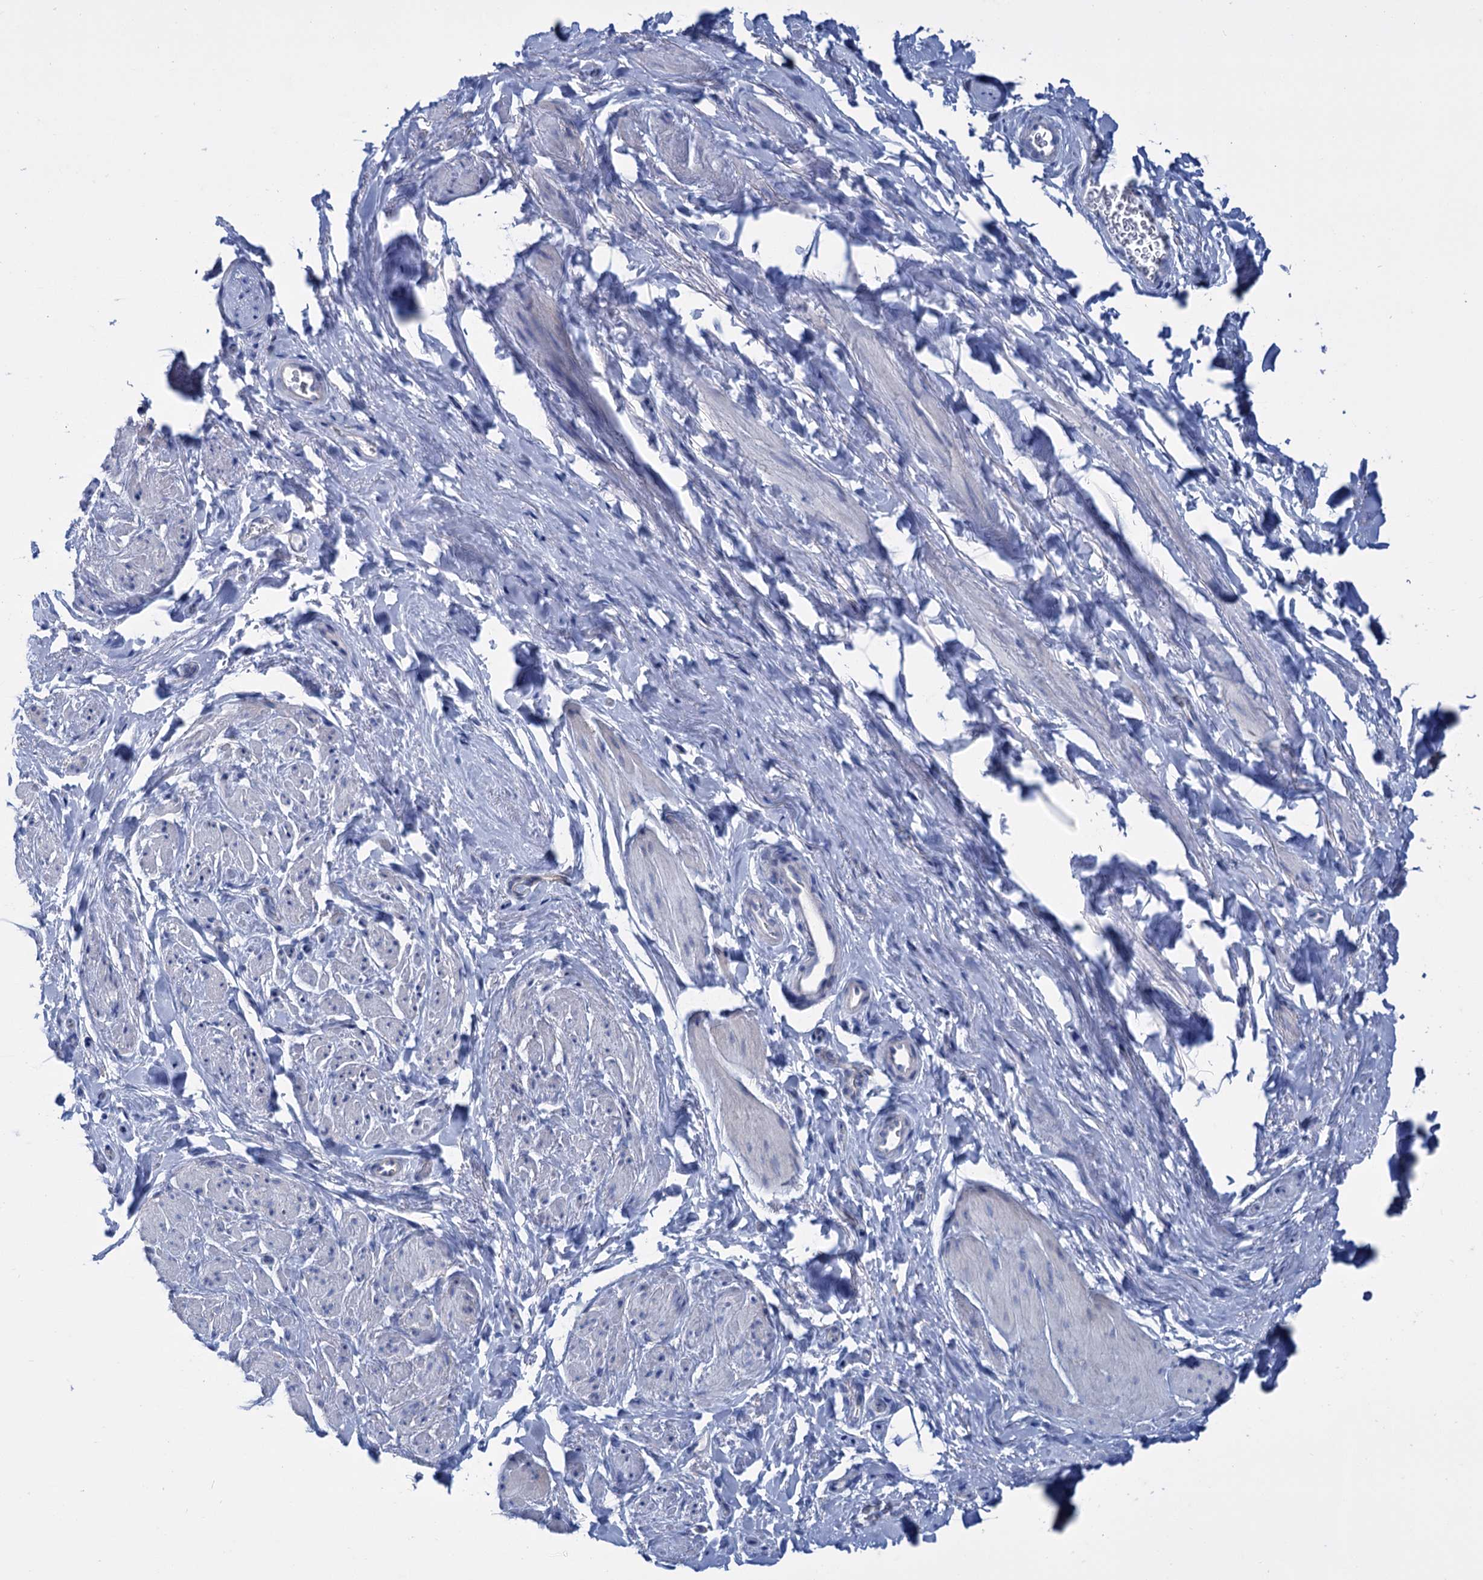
{"staining": {"intensity": "negative", "quantity": "none", "location": "none"}, "tissue": "smooth muscle", "cell_type": "Smooth muscle cells", "image_type": "normal", "snomed": [{"axis": "morphology", "description": "Normal tissue, NOS"}, {"axis": "topography", "description": "Smooth muscle"}, {"axis": "topography", "description": "Peripheral nerve tissue"}], "caption": "Micrograph shows no protein expression in smooth muscle cells of normal smooth muscle.", "gene": "FAAP20", "patient": {"sex": "male", "age": 69}}